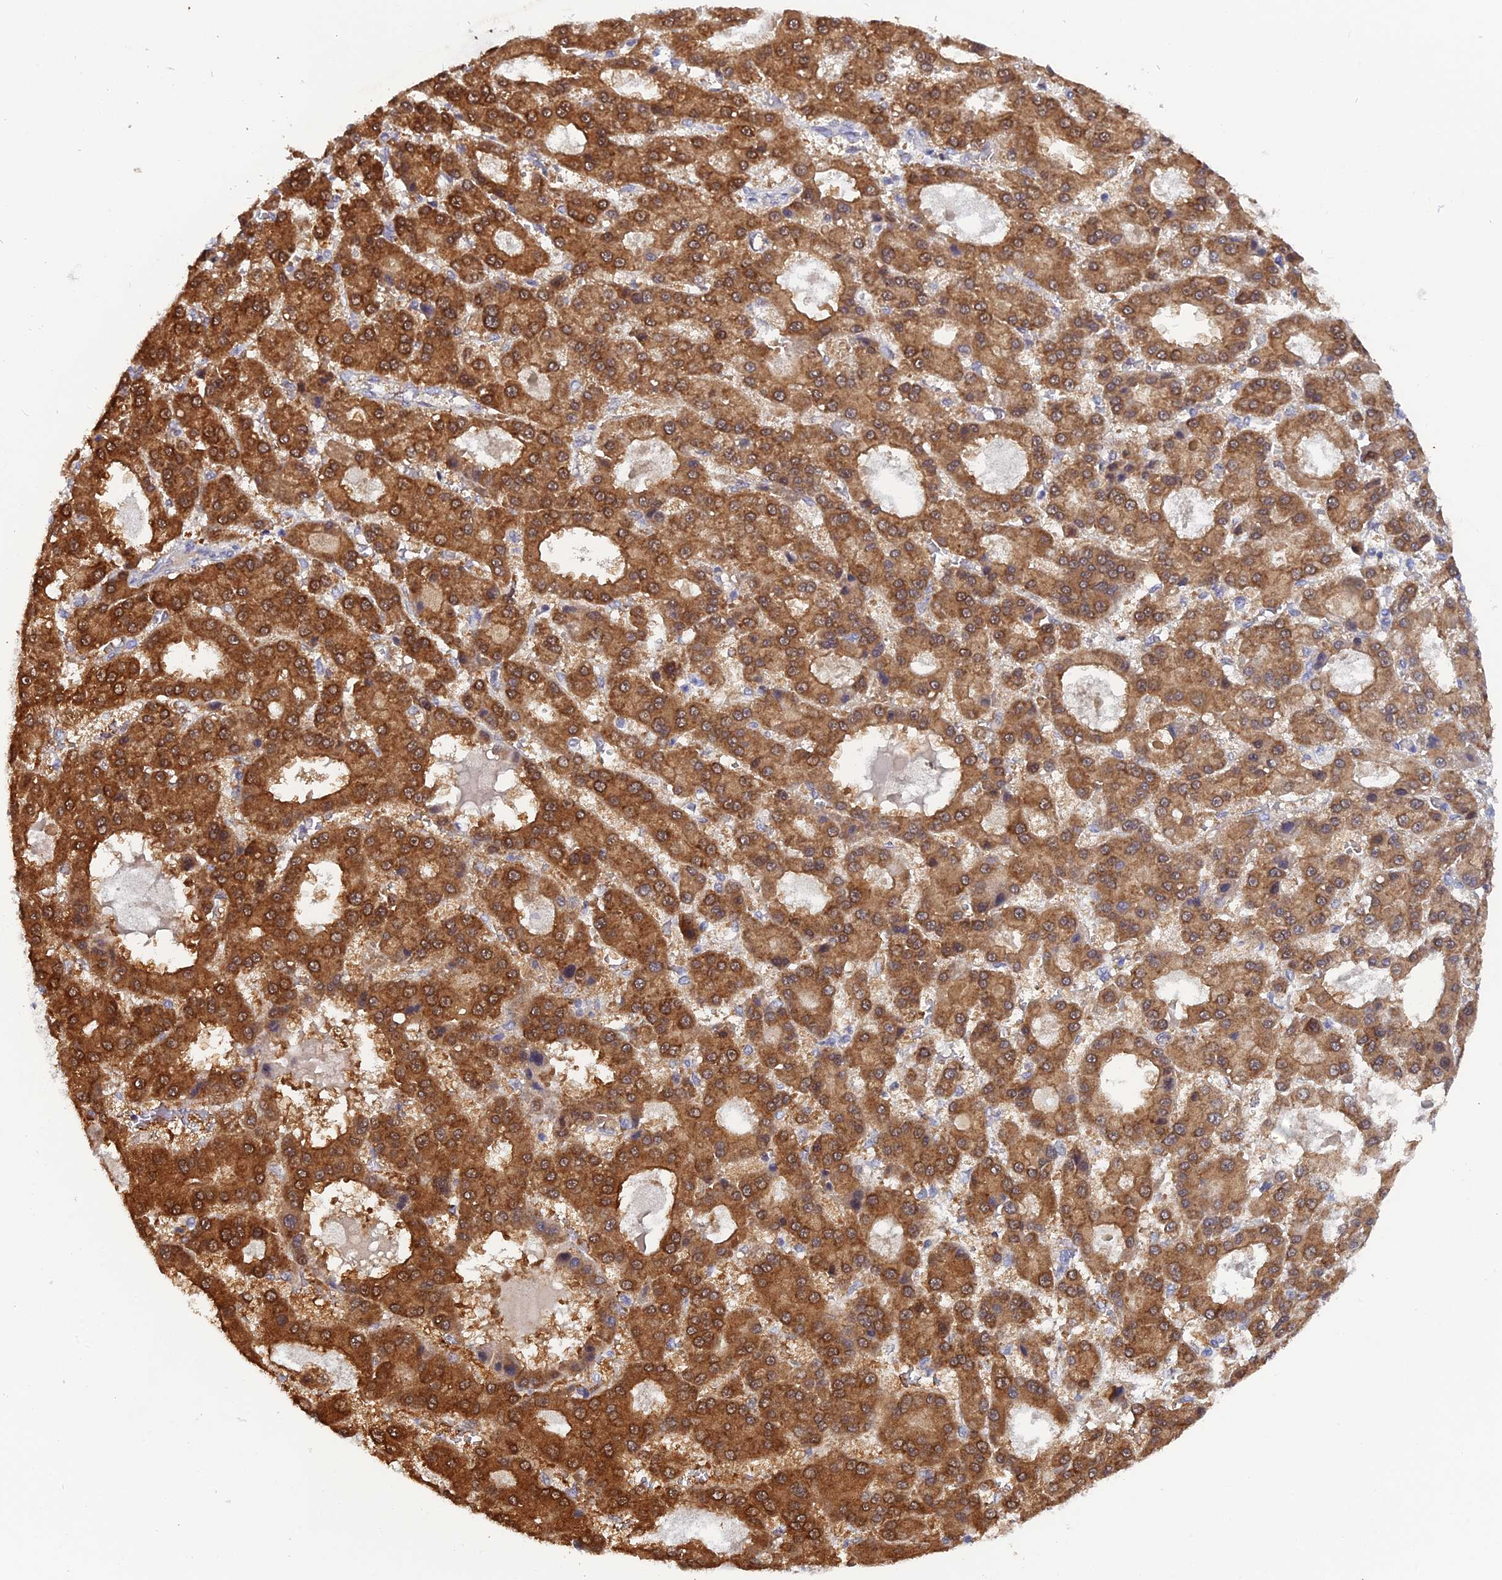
{"staining": {"intensity": "strong", "quantity": ">75%", "location": "cytoplasmic/membranous"}, "tissue": "liver cancer", "cell_type": "Tumor cells", "image_type": "cancer", "snomed": [{"axis": "morphology", "description": "Carcinoma, Hepatocellular, NOS"}, {"axis": "topography", "description": "Liver"}], "caption": "A brown stain shows strong cytoplasmic/membranous positivity of a protein in liver cancer tumor cells. (IHC, brightfield microscopy, high magnification).", "gene": "ELOA2", "patient": {"sex": "male", "age": 70}}